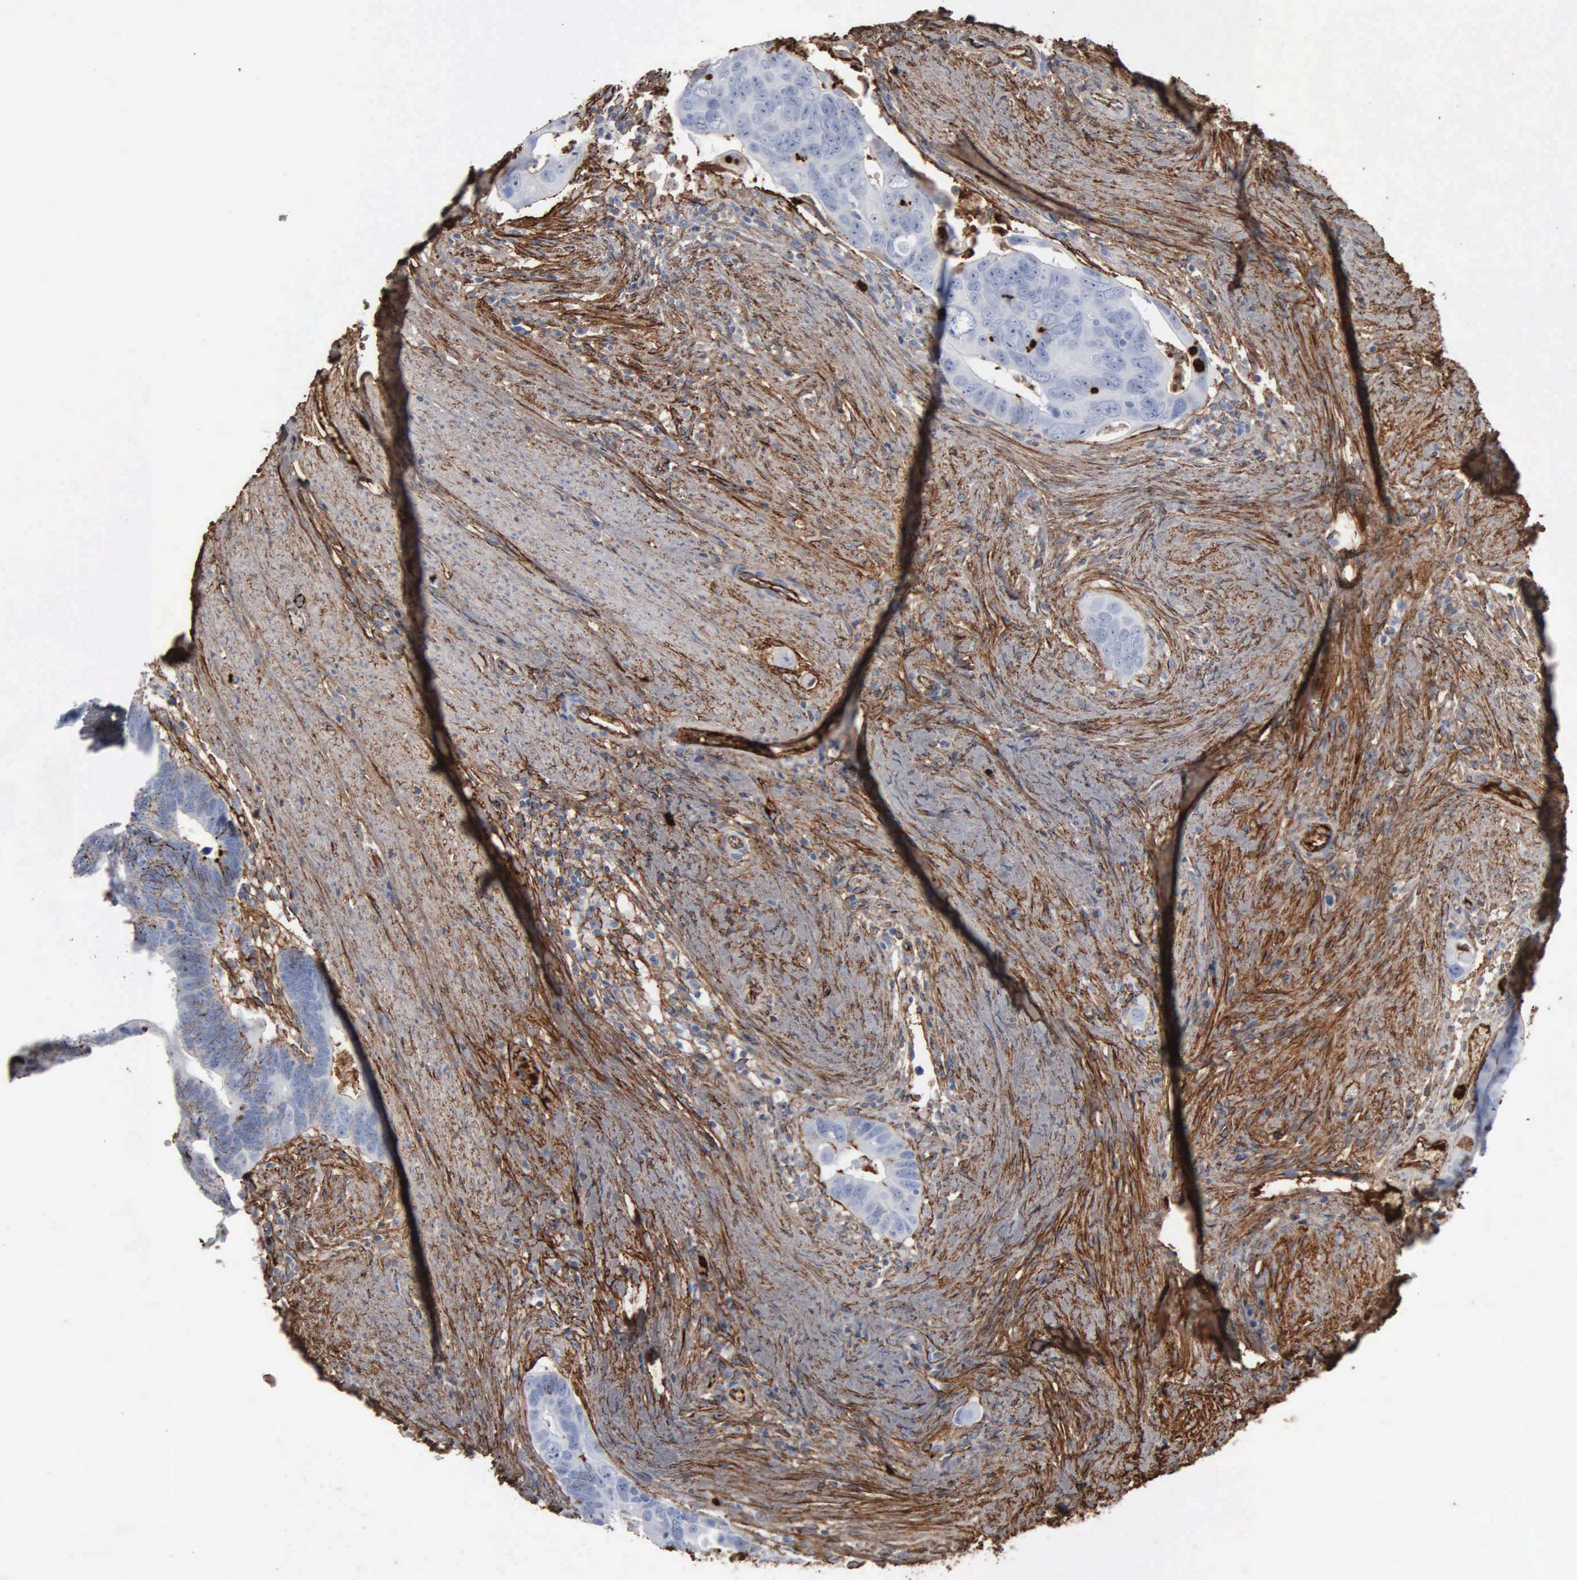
{"staining": {"intensity": "negative", "quantity": "none", "location": "none"}, "tissue": "colorectal cancer", "cell_type": "Tumor cells", "image_type": "cancer", "snomed": [{"axis": "morphology", "description": "Adenocarcinoma, NOS"}, {"axis": "topography", "description": "Rectum"}], "caption": "IHC photomicrograph of neoplastic tissue: colorectal adenocarcinoma stained with DAB demonstrates no significant protein expression in tumor cells.", "gene": "FN1", "patient": {"sex": "male", "age": 53}}